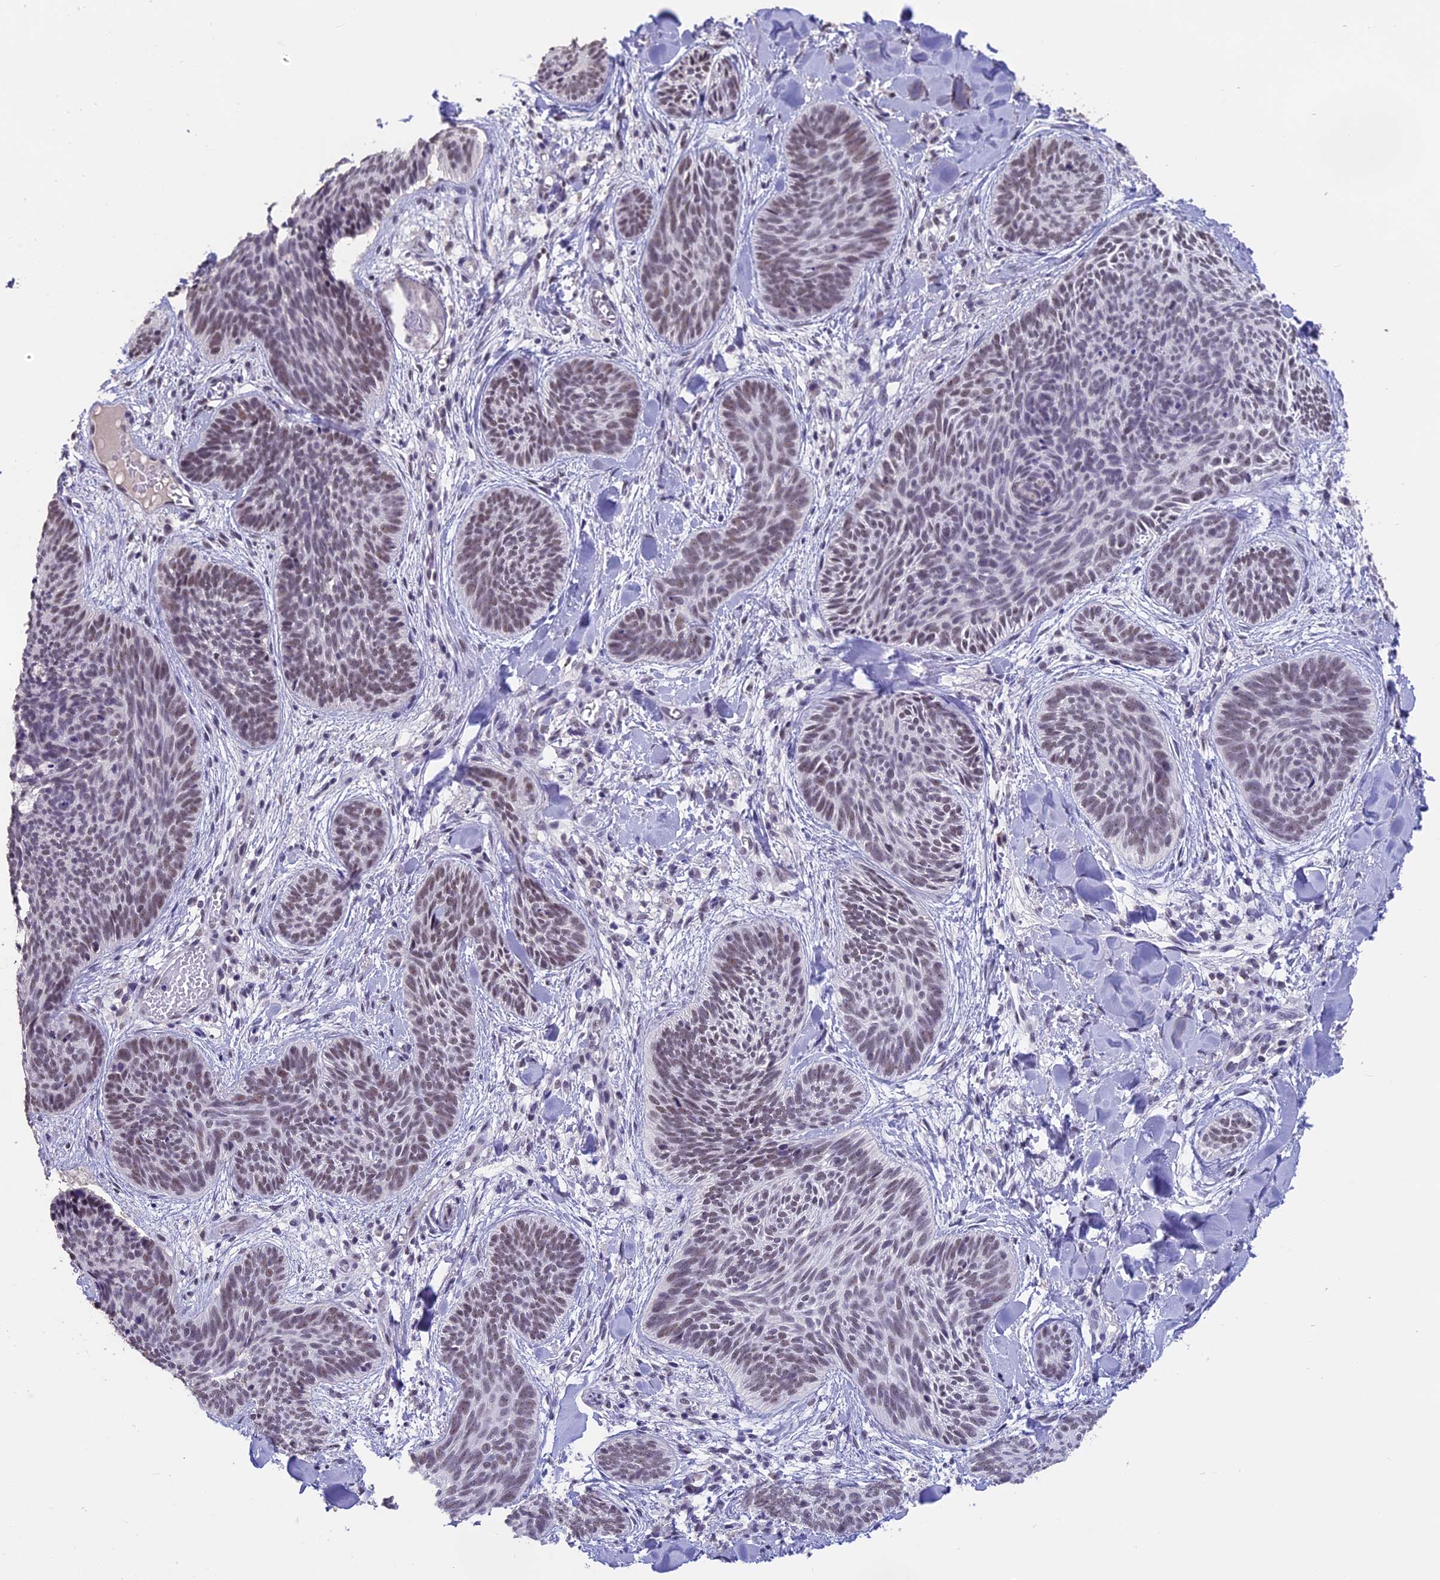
{"staining": {"intensity": "weak", "quantity": ">75%", "location": "nuclear"}, "tissue": "skin cancer", "cell_type": "Tumor cells", "image_type": "cancer", "snomed": [{"axis": "morphology", "description": "Basal cell carcinoma"}, {"axis": "topography", "description": "Skin"}], "caption": "Skin cancer (basal cell carcinoma) stained with a brown dye exhibits weak nuclear positive expression in approximately >75% of tumor cells.", "gene": "SETD2", "patient": {"sex": "female", "age": 81}}